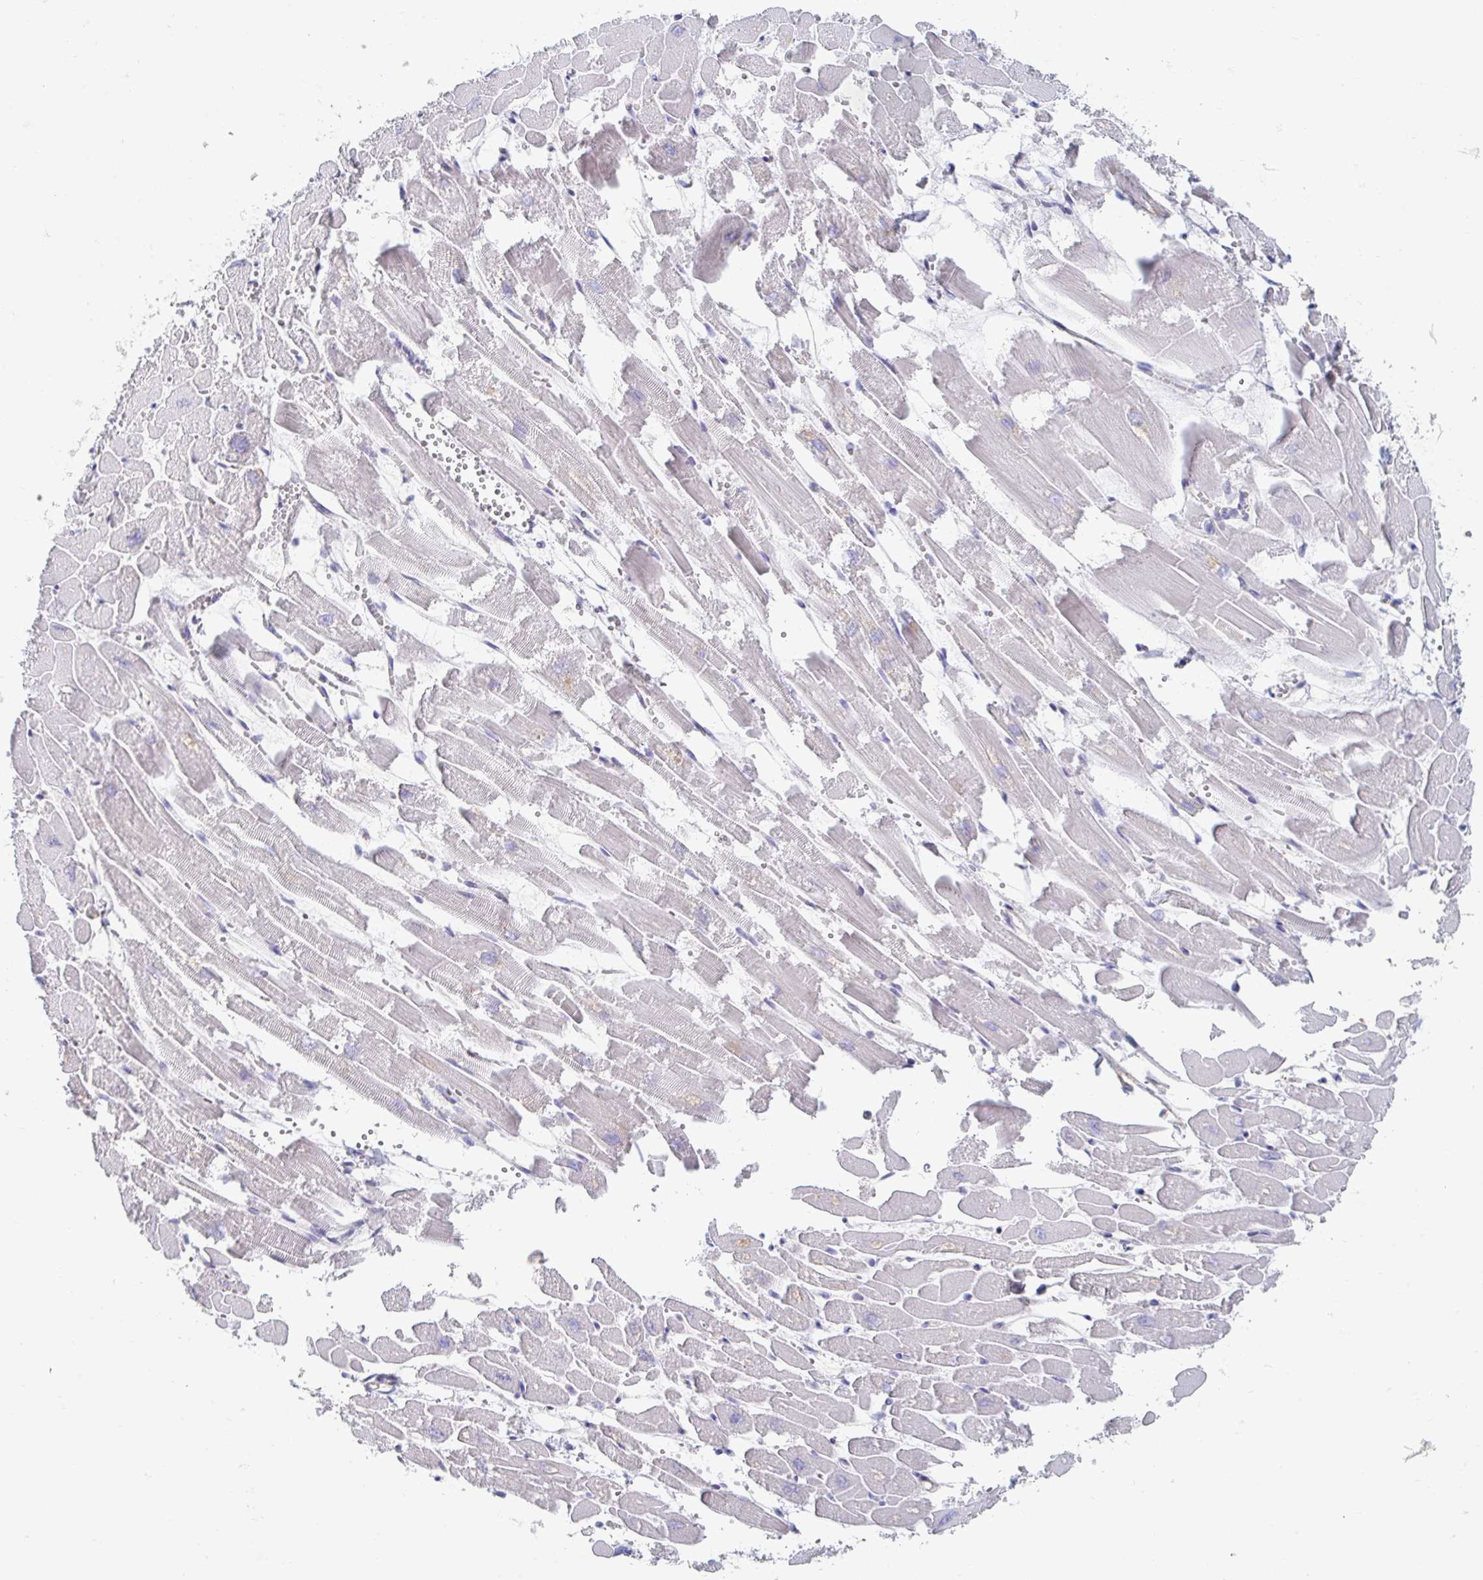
{"staining": {"intensity": "negative", "quantity": "none", "location": "none"}, "tissue": "heart muscle", "cell_type": "Cardiomyocytes", "image_type": "normal", "snomed": [{"axis": "morphology", "description": "Normal tissue, NOS"}, {"axis": "topography", "description": "Heart"}], "caption": "There is no significant expression in cardiomyocytes of heart muscle. Brightfield microscopy of immunohistochemistry (IHC) stained with DAB (3,3'-diaminobenzidine) (brown) and hematoxylin (blue), captured at high magnification.", "gene": "MYLK2", "patient": {"sex": "female", "age": 52}}